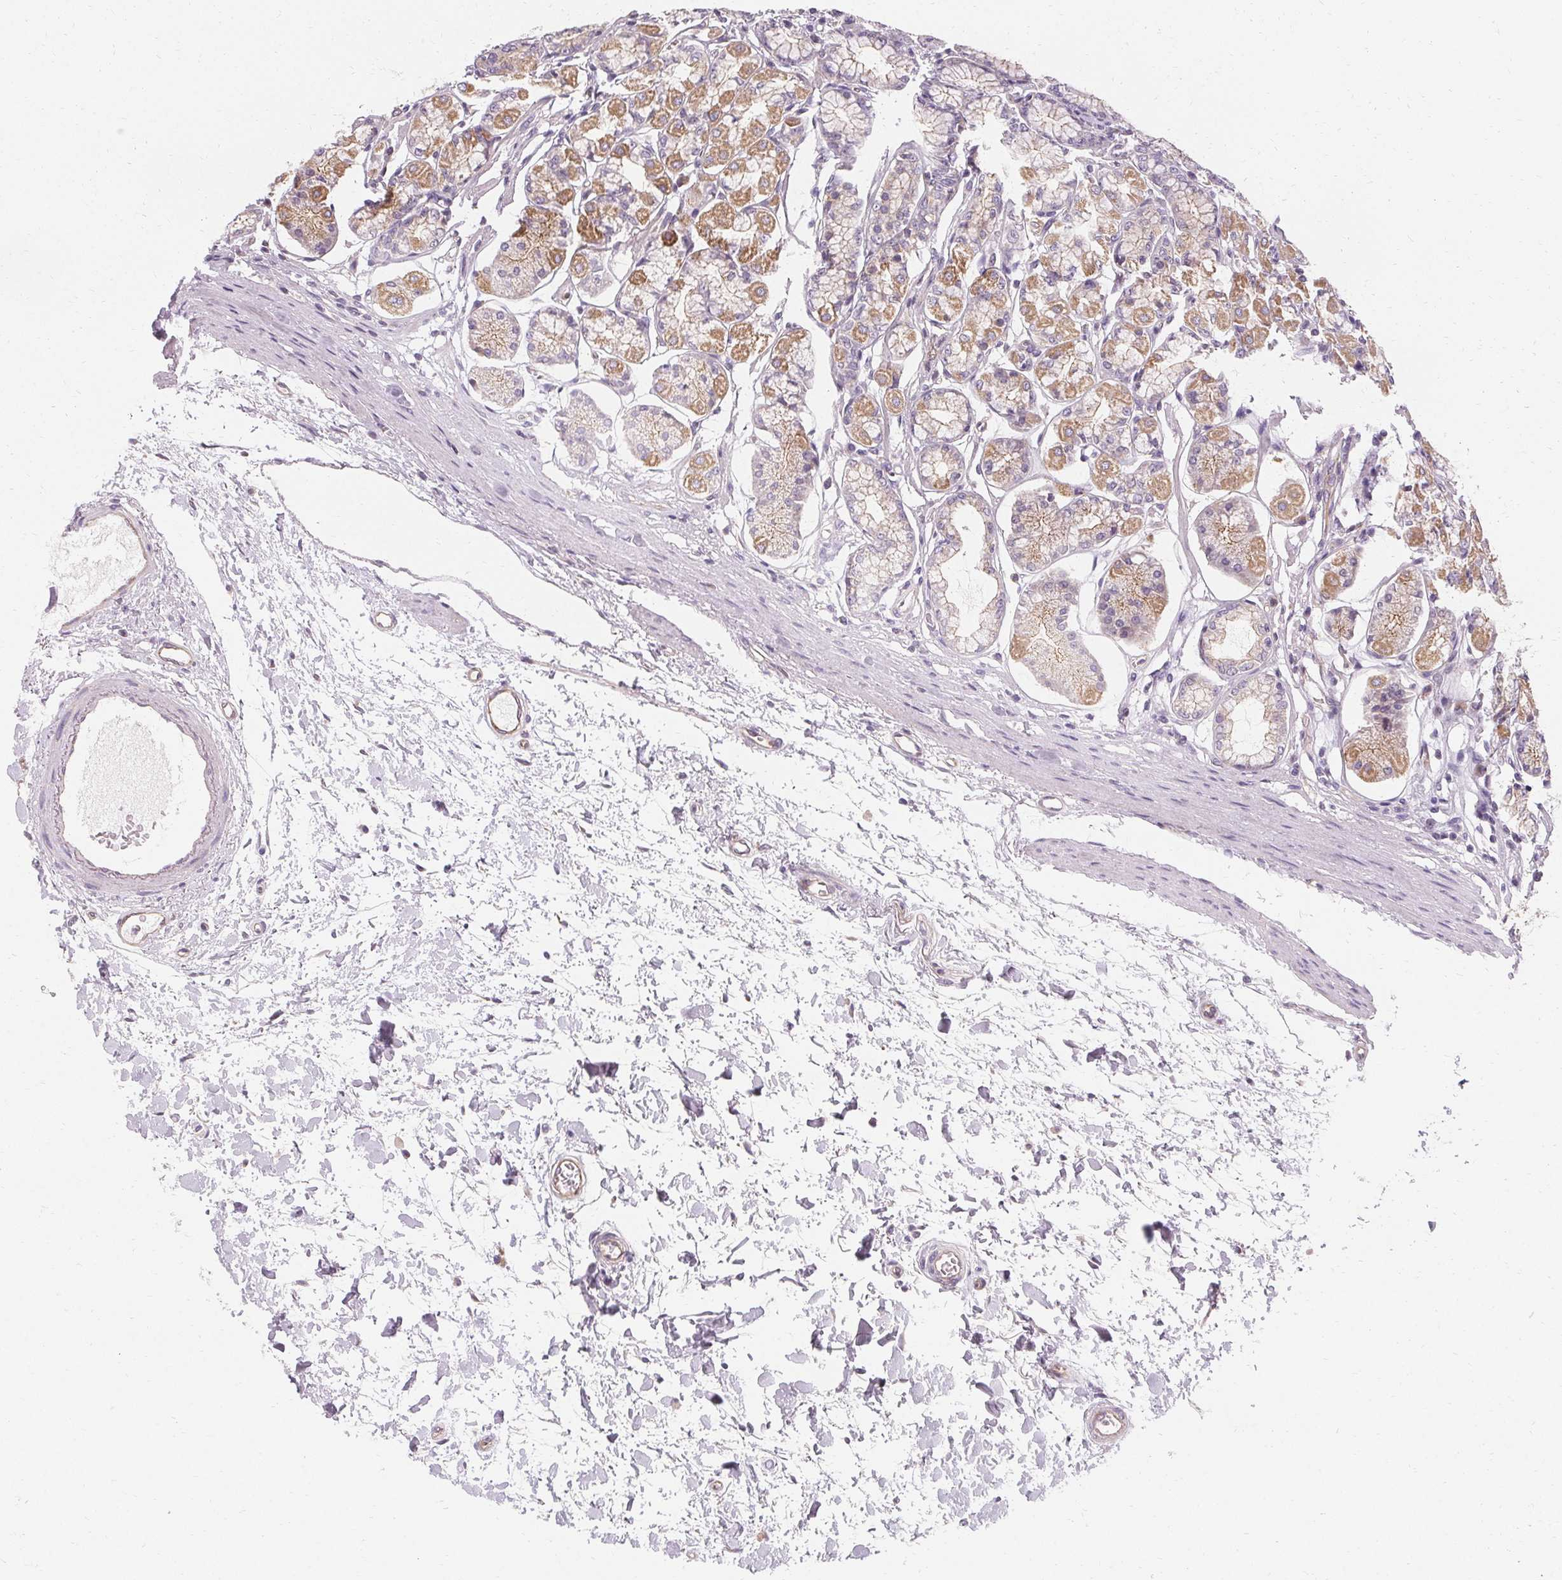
{"staining": {"intensity": "moderate", "quantity": "25%-75%", "location": "cytoplasmic/membranous"}, "tissue": "stomach", "cell_type": "Glandular cells", "image_type": "normal", "snomed": [{"axis": "morphology", "description": "Normal tissue, NOS"}, {"axis": "topography", "description": "Stomach"}, {"axis": "topography", "description": "Stomach, lower"}], "caption": "The histopathology image reveals immunohistochemical staining of benign stomach. There is moderate cytoplasmic/membranous positivity is present in approximately 25%-75% of glandular cells. (IHC, brightfield microscopy, high magnification).", "gene": "APLP1", "patient": {"sex": "male", "age": 76}}